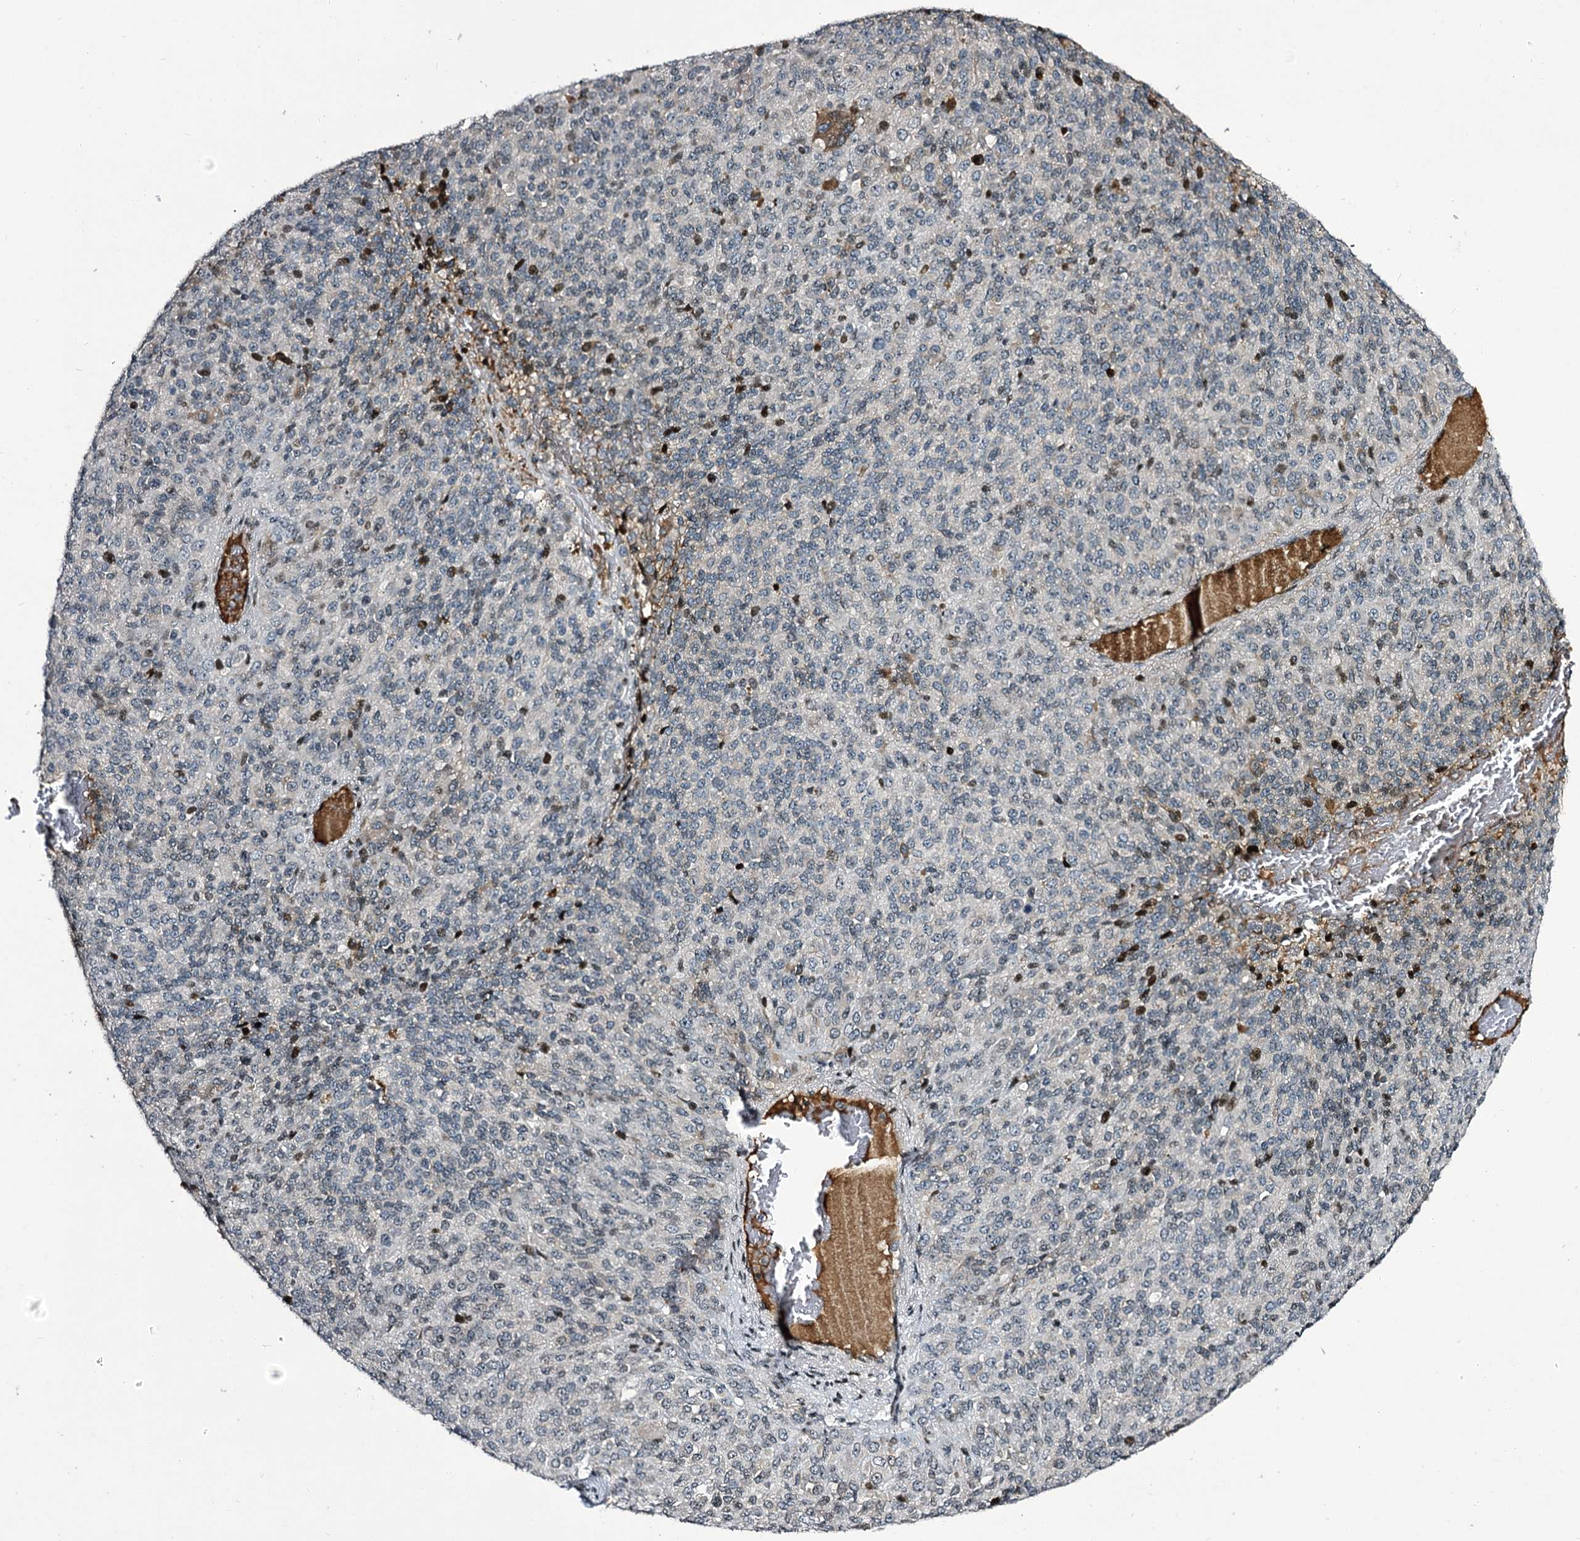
{"staining": {"intensity": "strong", "quantity": "25%-75%", "location": "nuclear"}, "tissue": "melanoma", "cell_type": "Tumor cells", "image_type": "cancer", "snomed": [{"axis": "morphology", "description": "Malignant melanoma, Metastatic site"}, {"axis": "topography", "description": "Brain"}], "caption": "Melanoma stained for a protein (brown) reveals strong nuclear positive expression in approximately 25%-75% of tumor cells.", "gene": "ITFG2", "patient": {"sex": "female", "age": 56}}